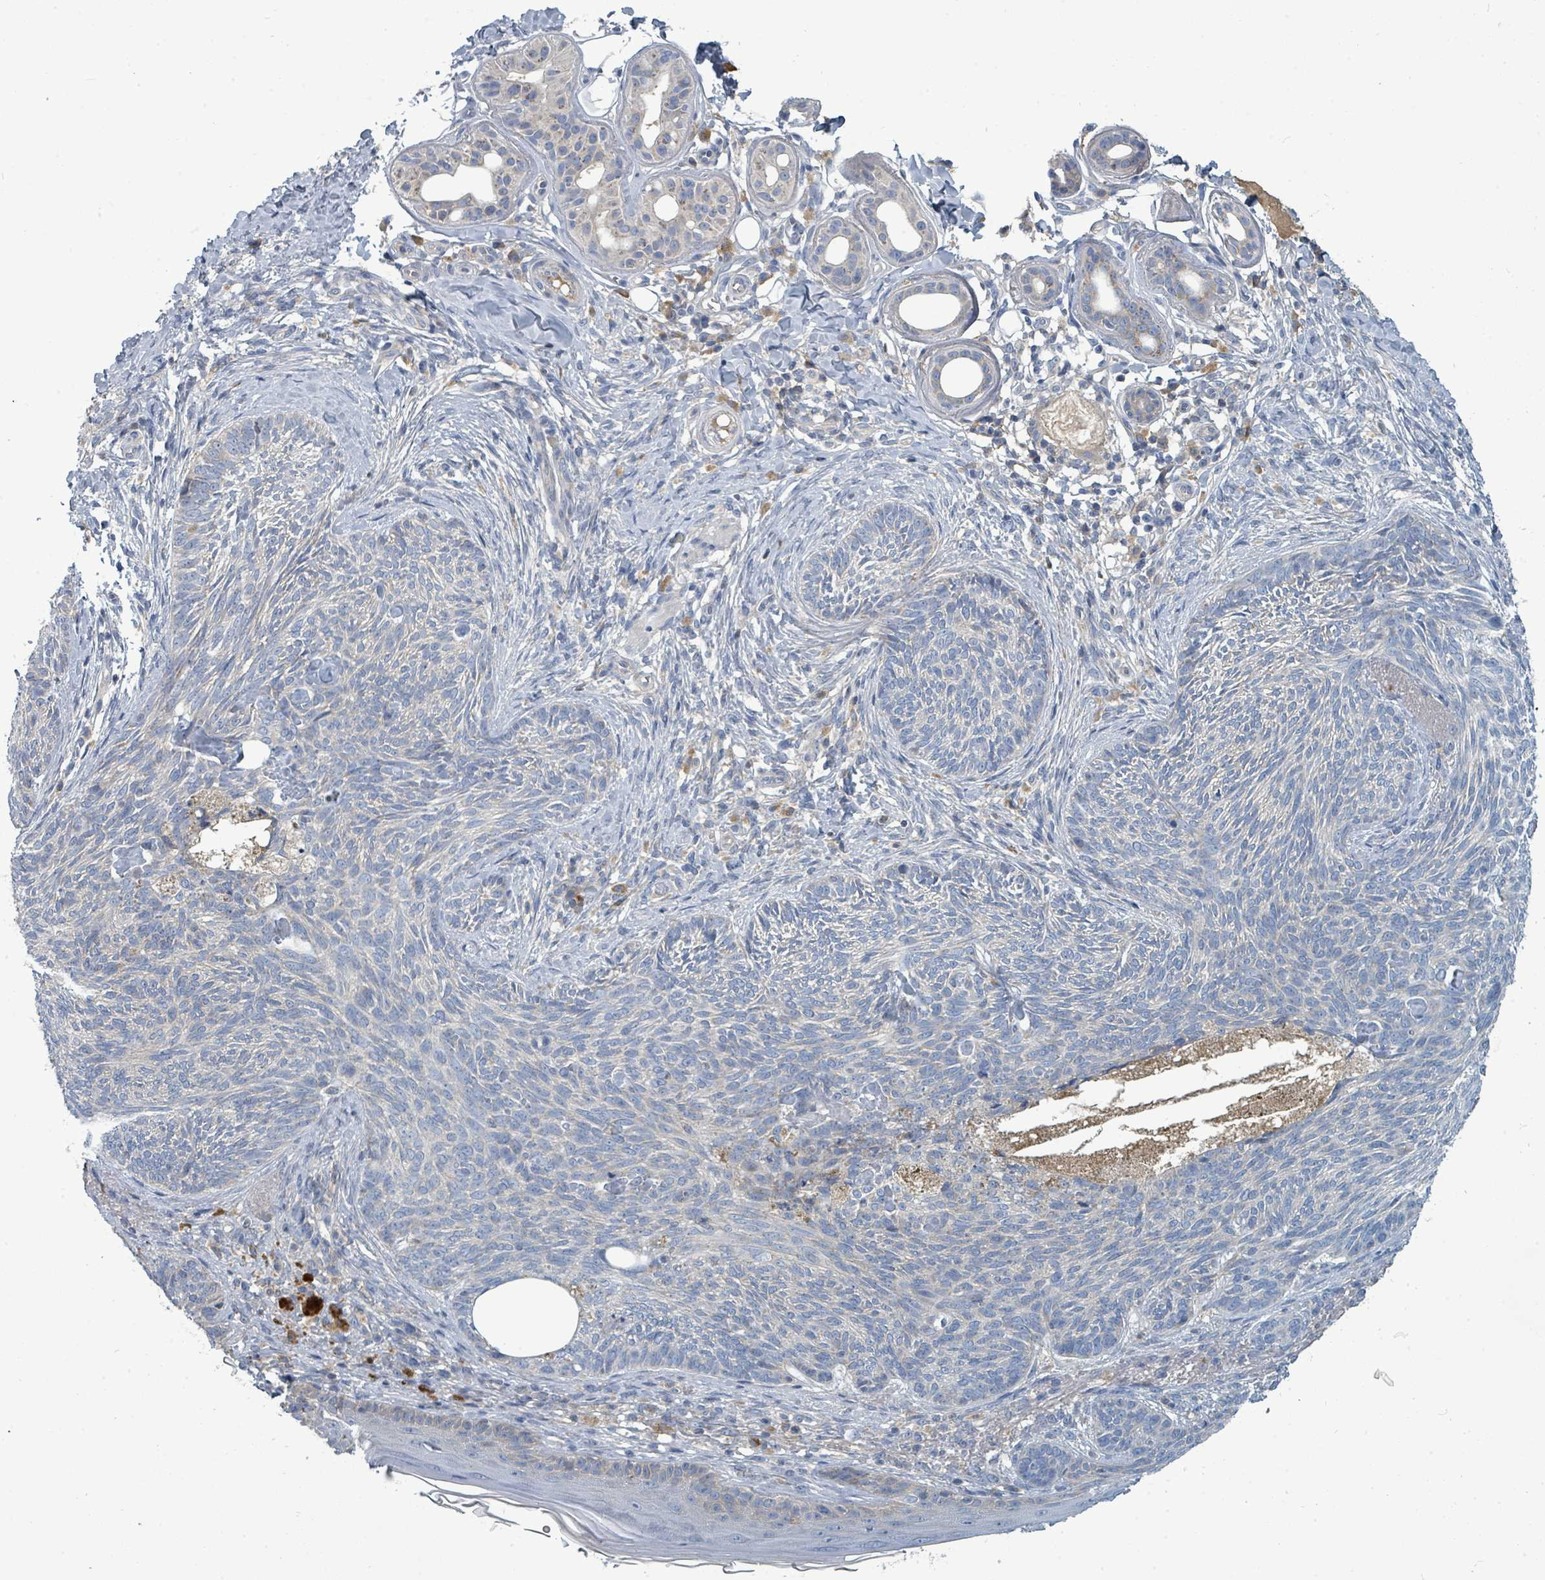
{"staining": {"intensity": "negative", "quantity": "none", "location": "none"}, "tissue": "skin cancer", "cell_type": "Tumor cells", "image_type": "cancer", "snomed": [{"axis": "morphology", "description": "Basal cell carcinoma"}, {"axis": "topography", "description": "Skin"}], "caption": "Tumor cells show no significant positivity in skin cancer.", "gene": "SLC25A23", "patient": {"sex": "male", "age": 73}}